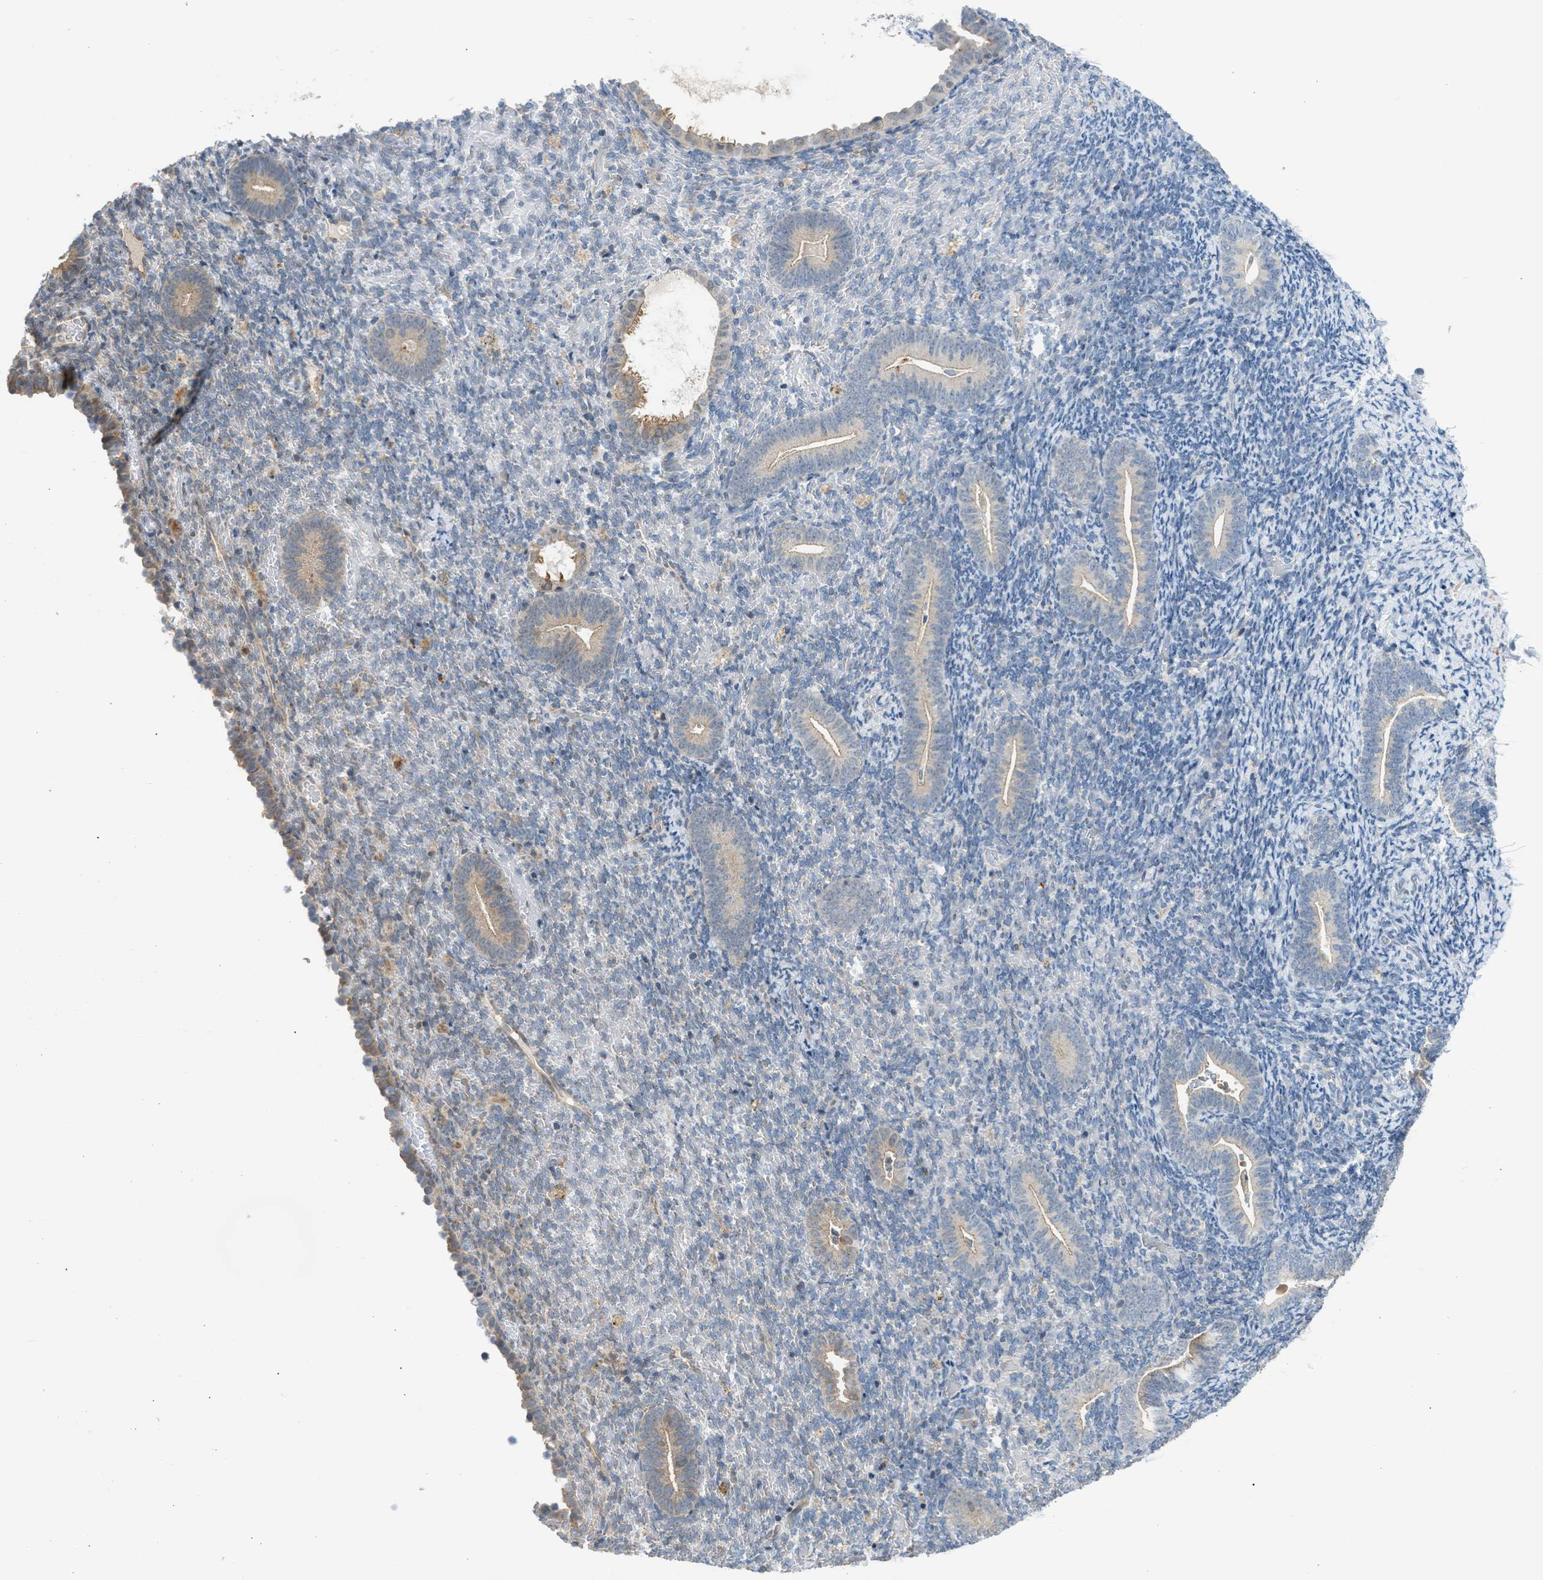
{"staining": {"intensity": "weak", "quantity": "<25%", "location": "cytoplasmic/membranous"}, "tissue": "endometrium", "cell_type": "Cells in endometrial stroma", "image_type": "normal", "snomed": [{"axis": "morphology", "description": "Normal tissue, NOS"}, {"axis": "topography", "description": "Endometrium"}], "caption": "Human endometrium stained for a protein using immunohistochemistry demonstrates no positivity in cells in endometrial stroma.", "gene": "TTBK2", "patient": {"sex": "female", "age": 51}}